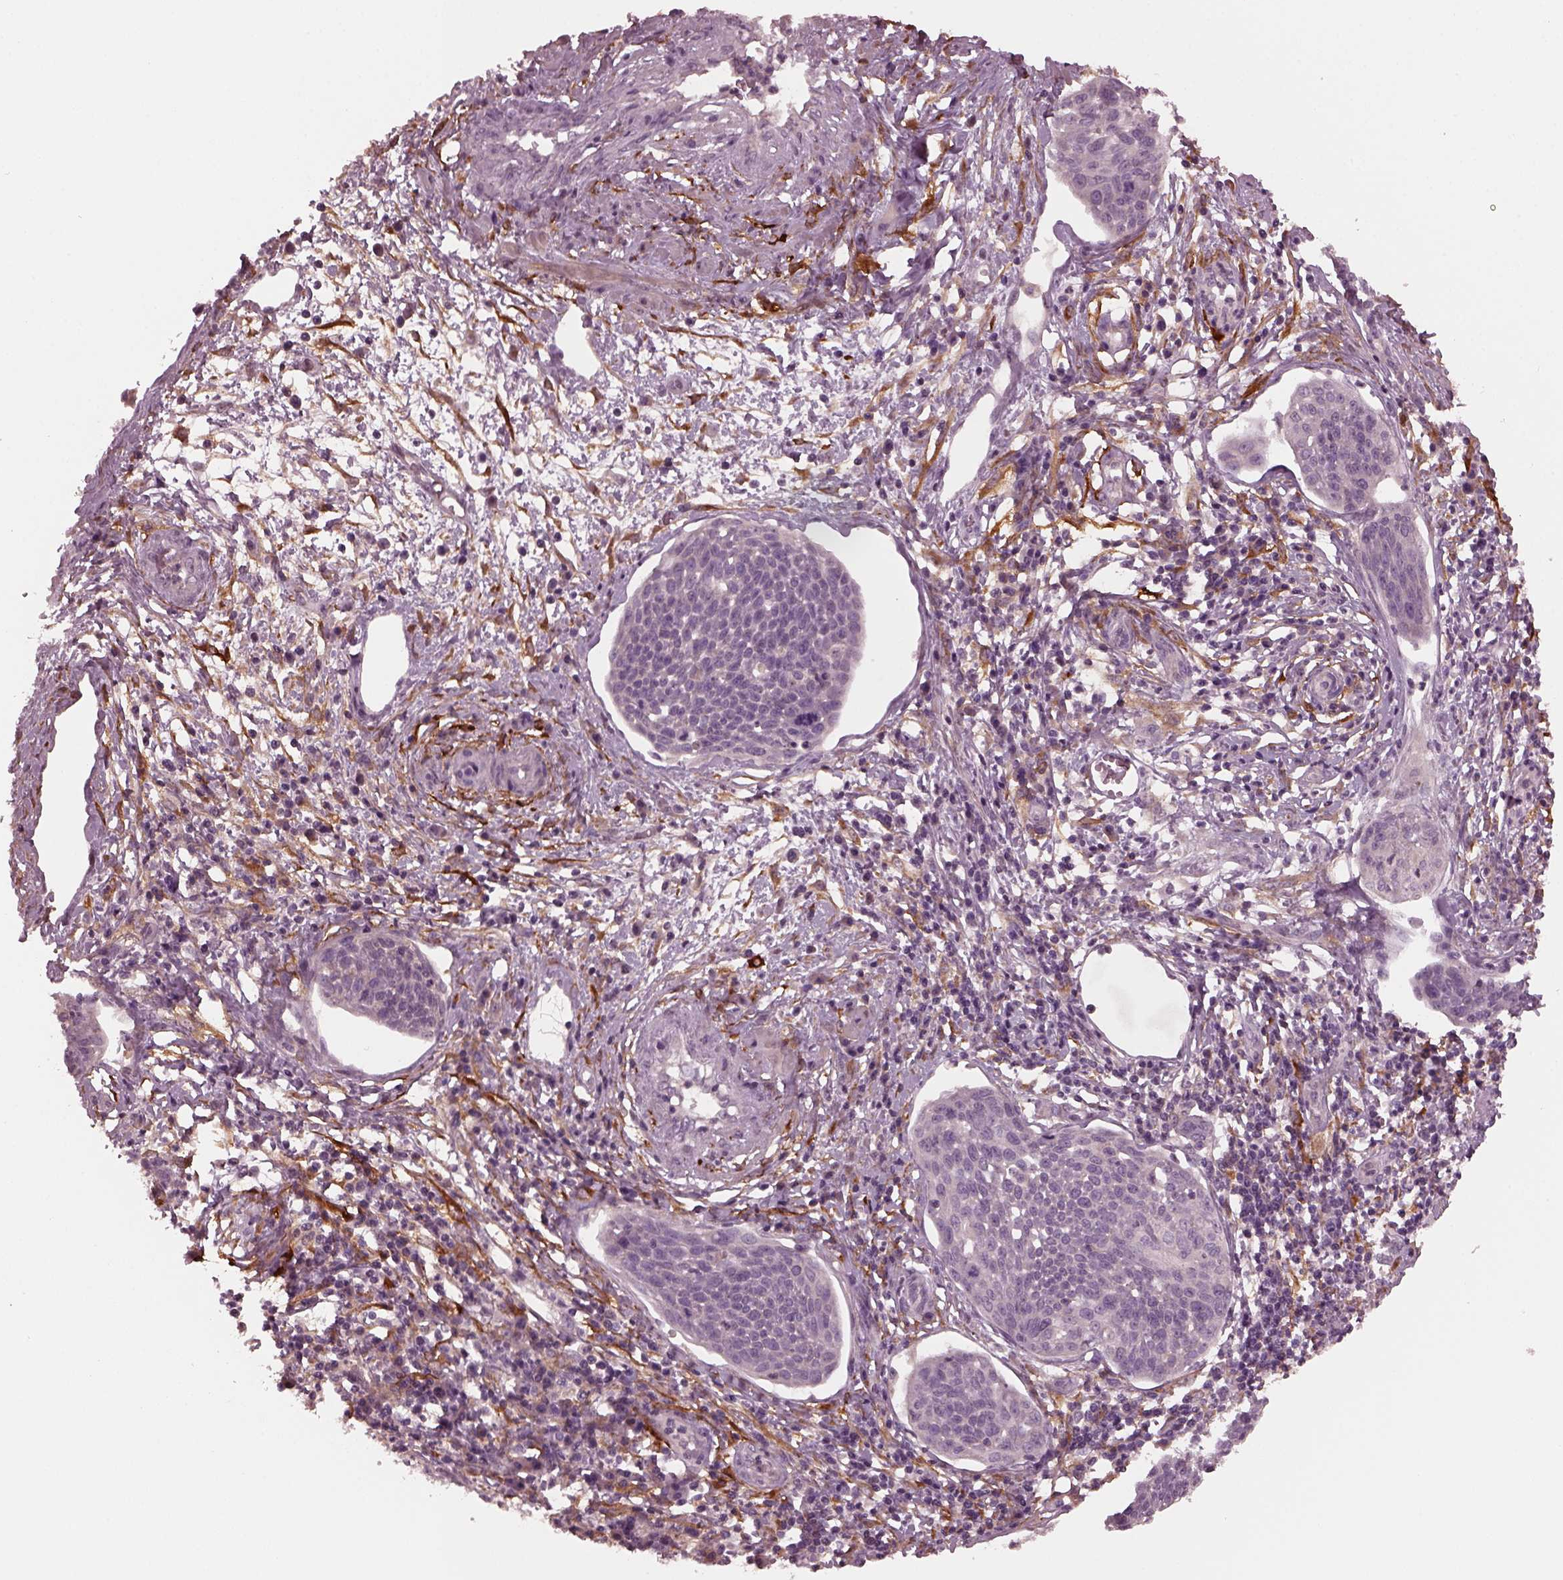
{"staining": {"intensity": "negative", "quantity": "none", "location": "none"}, "tissue": "cervical cancer", "cell_type": "Tumor cells", "image_type": "cancer", "snomed": [{"axis": "morphology", "description": "Squamous cell carcinoma, NOS"}, {"axis": "topography", "description": "Cervix"}], "caption": "Immunohistochemistry photomicrograph of human cervical cancer (squamous cell carcinoma) stained for a protein (brown), which shows no positivity in tumor cells.", "gene": "PORCN", "patient": {"sex": "female", "age": 34}}